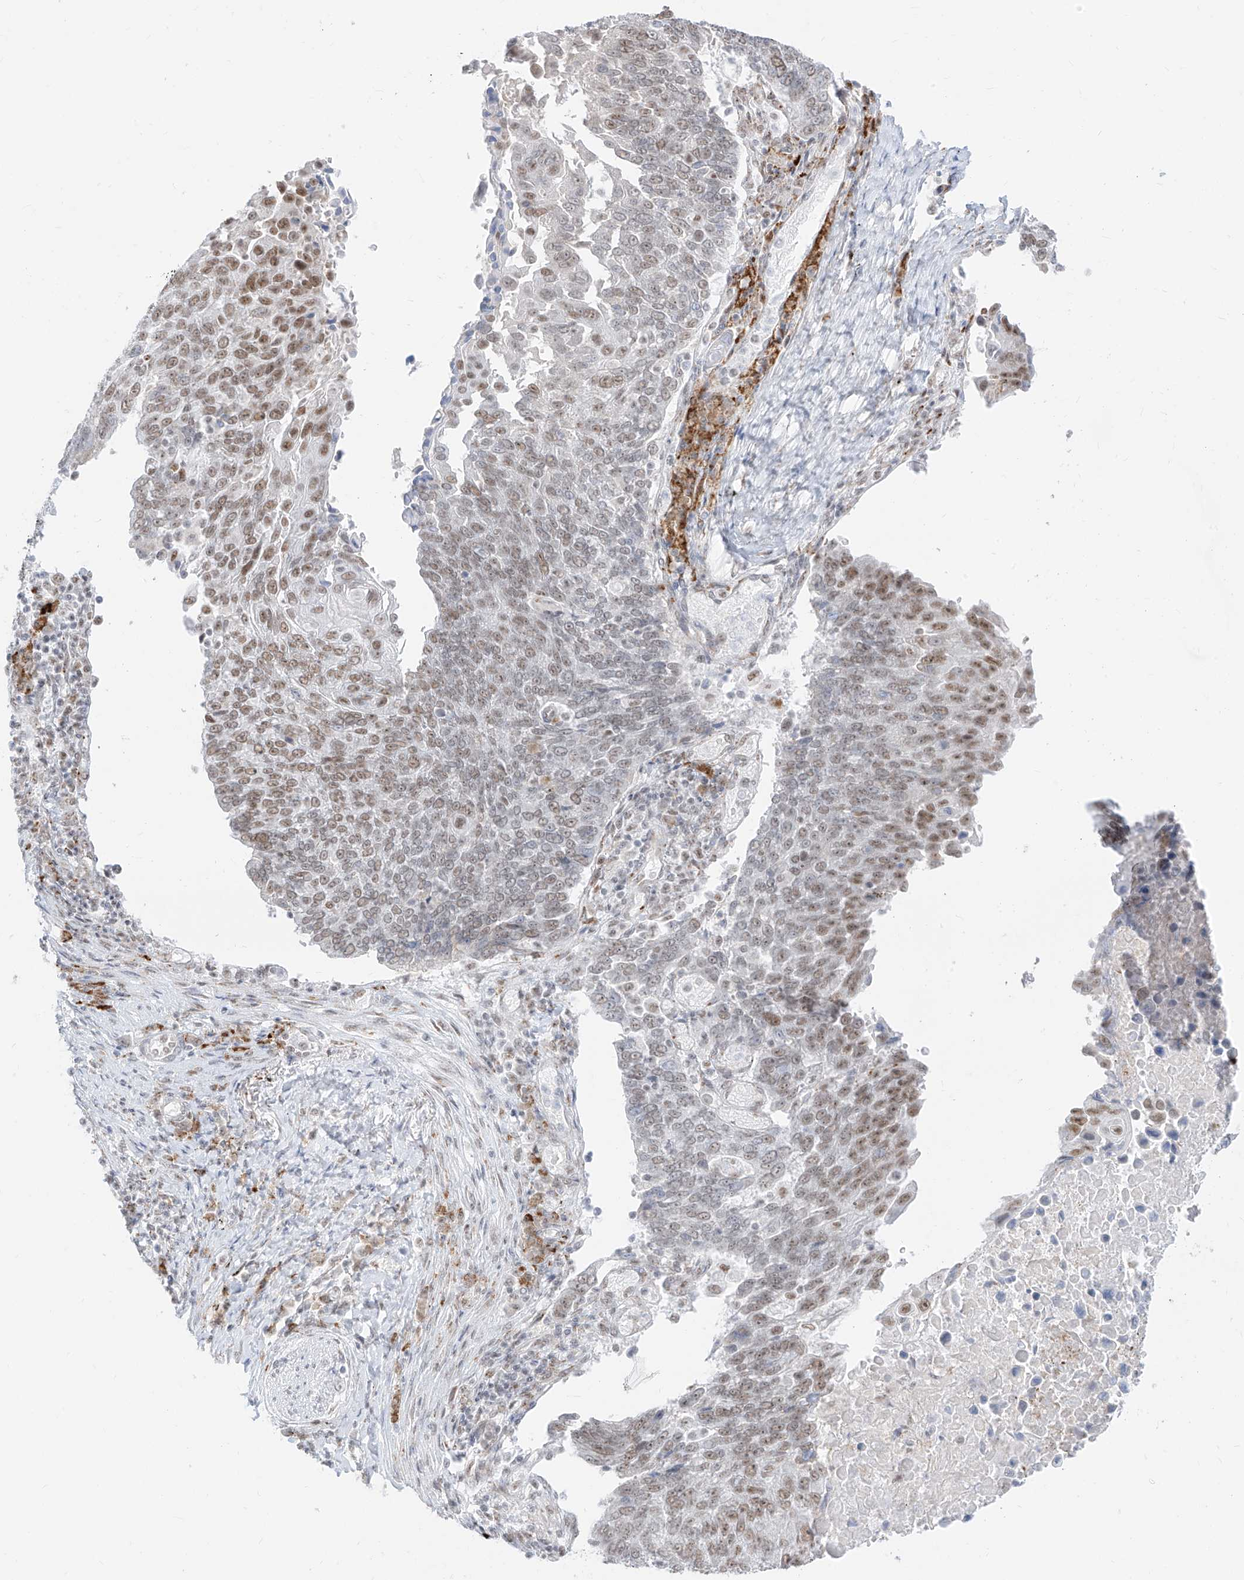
{"staining": {"intensity": "moderate", "quantity": "25%-75%", "location": "nuclear"}, "tissue": "lung cancer", "cell_type": "Tumor cells", "image_type": "cancer", "snomed": [{"axis": "morphology", "description": "Squamous cell carcinoma, NOS"}, {"axis": "topography", "description": "Lung"}], "caption": "About 25%-75% of tumor cells in human squamous cell carcinoma (lung) reveal moderate nuclear protein expression as visualized by brown immunohistochemical staining.", "gene": "SUPT5H", "patient": {"sex": "male", "age": 66}}